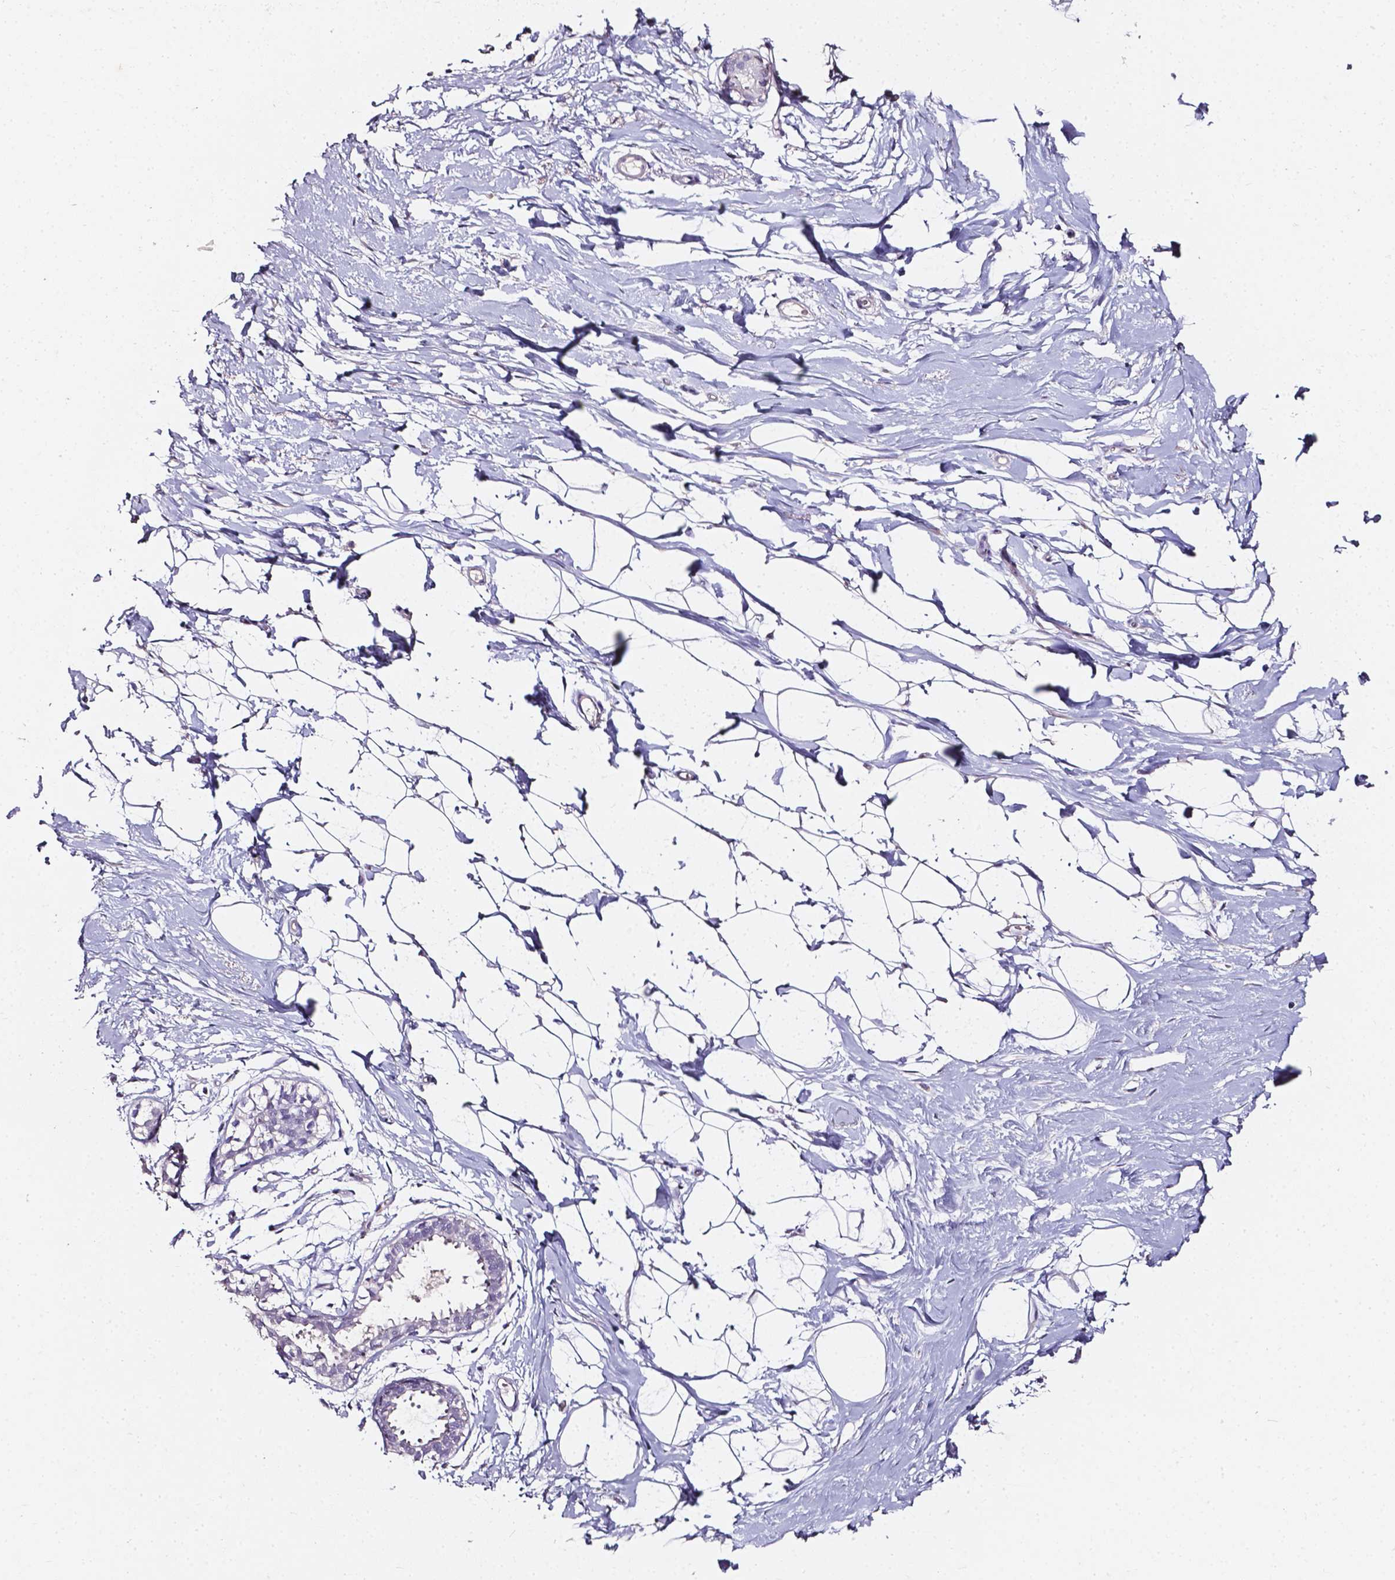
{"staining": {"intensity": "negative", "quantity": "none", "location": "none"}, "tissue": "breast", "cell_type": "Adipocytes", "image_type": "normal", "snomed": [{"axis": "morphology", "description": "Normal tissue, NOS"}, {"axis": "topography", "description": "Breast"}], "caption": "Adipocytes show no significant protein staining in unremarkable breast. (DAB (3,3'-diaminobenzidine) IHC, high magnification).", "gene": "AKR1B10", "patient": {"sex": "female", "age": 49}}